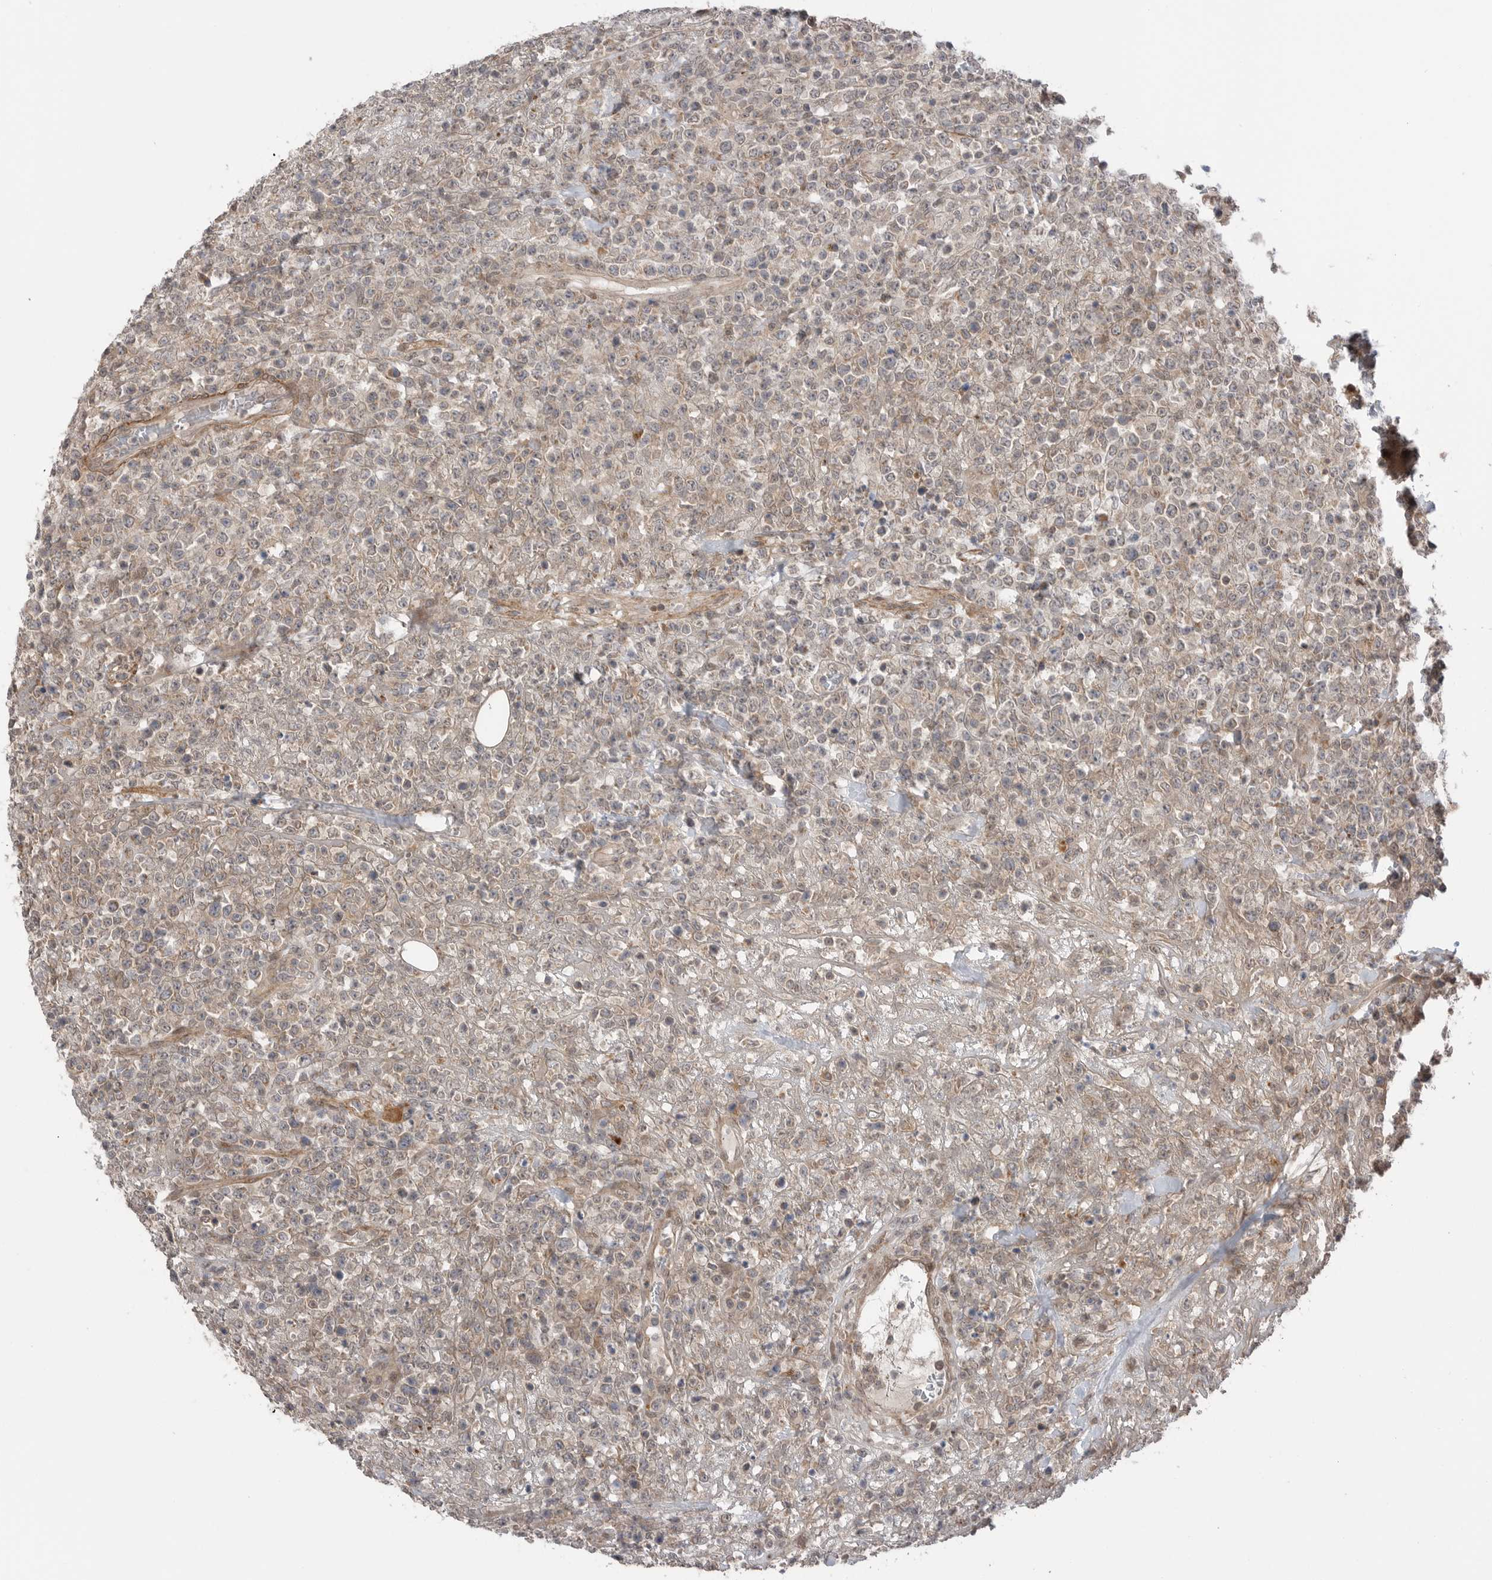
{"staining": {"intensity": "weak", "quantity": "<25%", "location": "cytoplasmic/membranous"}, "tissue": "lymphoma", "cell_type": "Tumor cells", "image_type": "cancer", "snomed": [{"axis": "morphology", "description": "Malignant lymphoma, non-Hodgkin's type, High grade"}, {"axis": "topography", "description": "Colon"}], "caption": "This is an IHC image of human malignant lymphoma, non-Hodgkin's type (high-grade). There is no expression in tumor cells.", "gene": "PEAK1", "patient": {"sex": "female", "age": 53}}